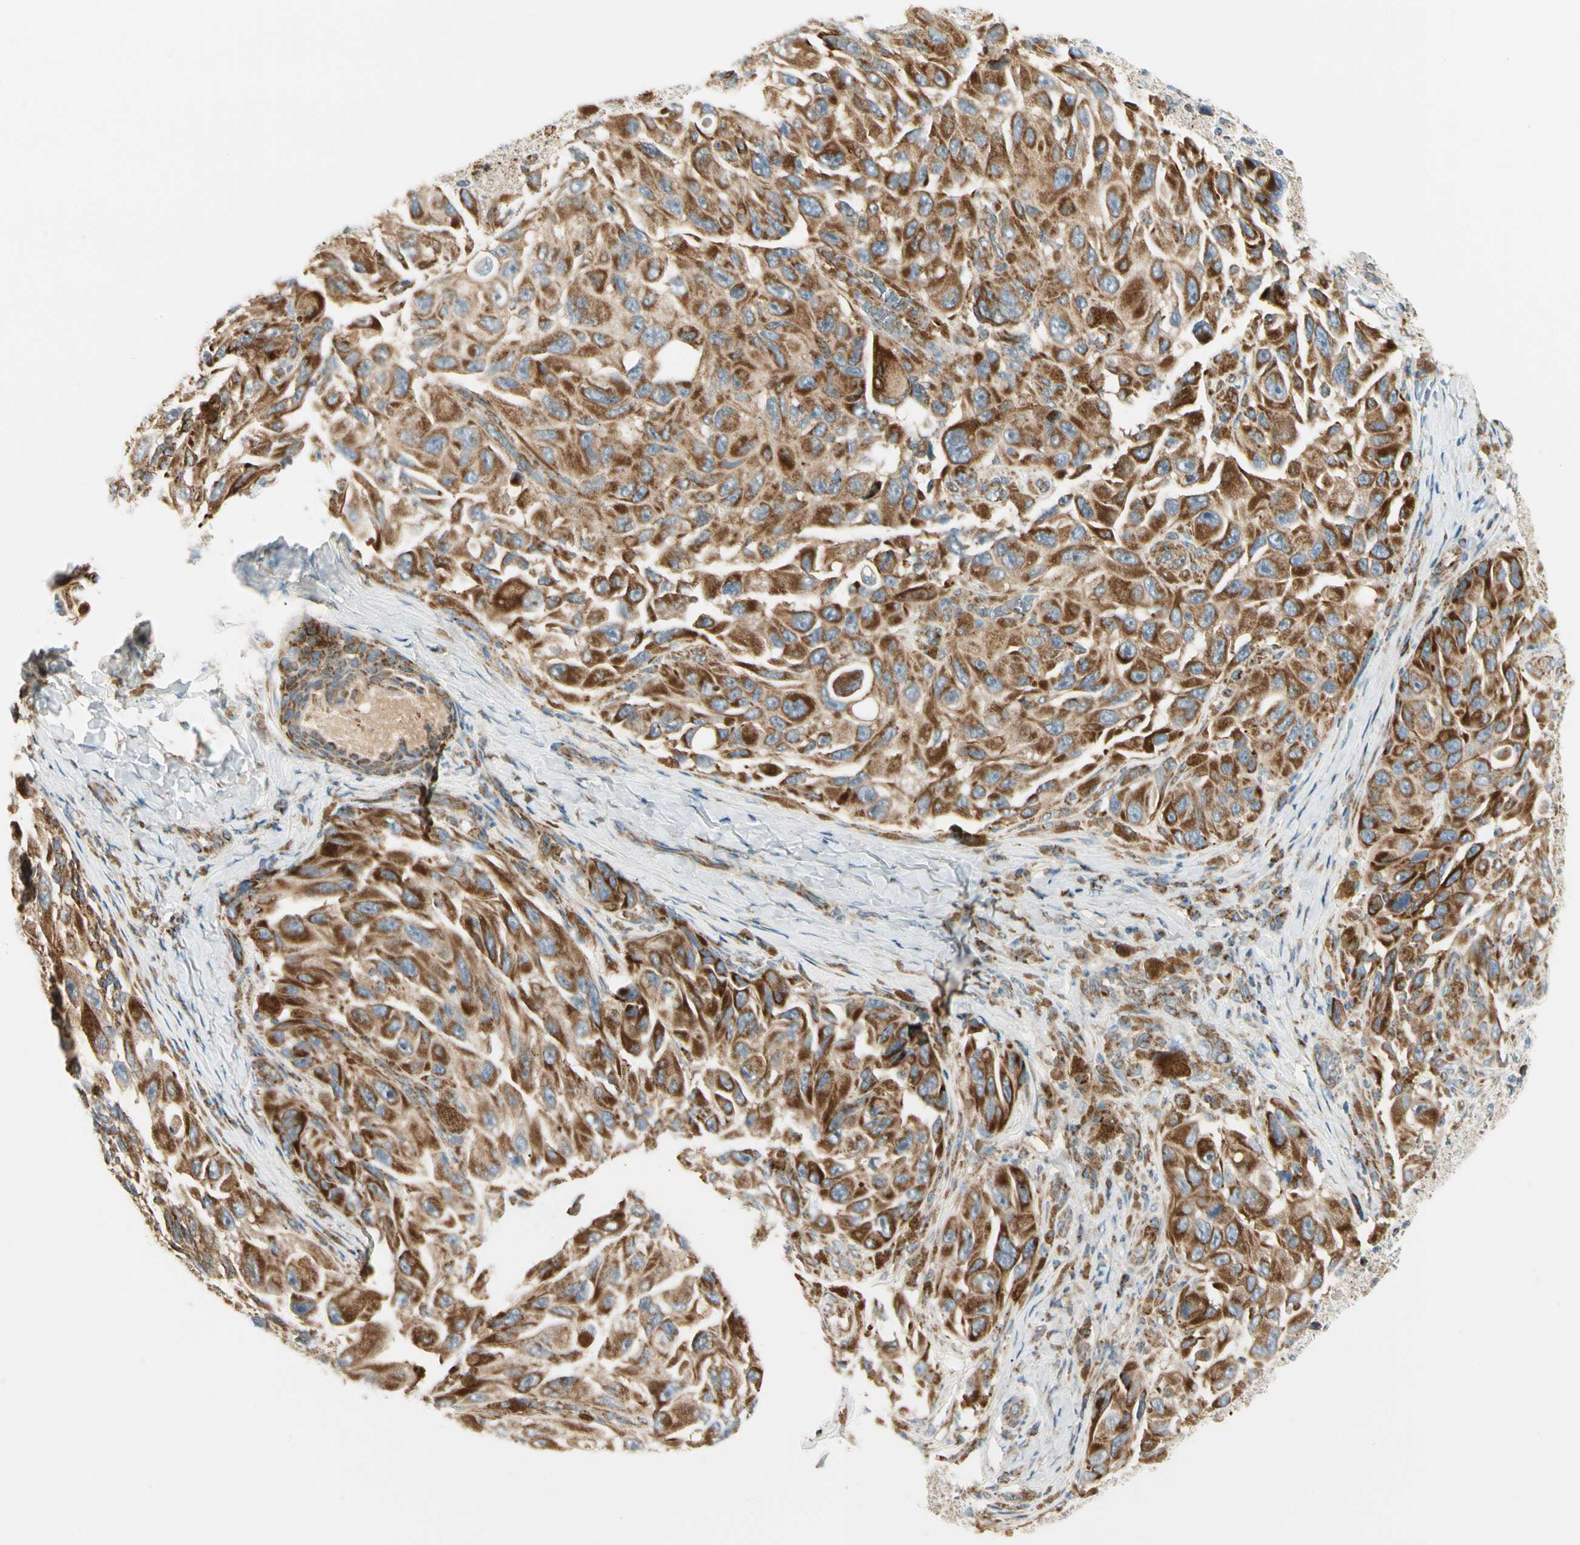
{"staining": {"intensity": "strong", "quantity": ">75%", "location": "cytoplasmic/membranous"}, "tissue": "melanoma", "cell_type": "Tumor cells", "image_type": "cancer", "snomed": [{"axis": "morphology", "description": "Malignant melanoma, NOS"}, {"axis": "topography", "description": "Skin"}], "caption": "Immunohistochemistry (DAB) staining of malignant melanoma reveals strong cytoplasmic/membranous protein staining in about >75% of tumor cells. (DAB (3,3'-diaminobenzidine) = brown stain, brightfield microscopy at high magnification).", "gene": "TBC1D10A", "patient": {"sex": "female", "age": 73}}